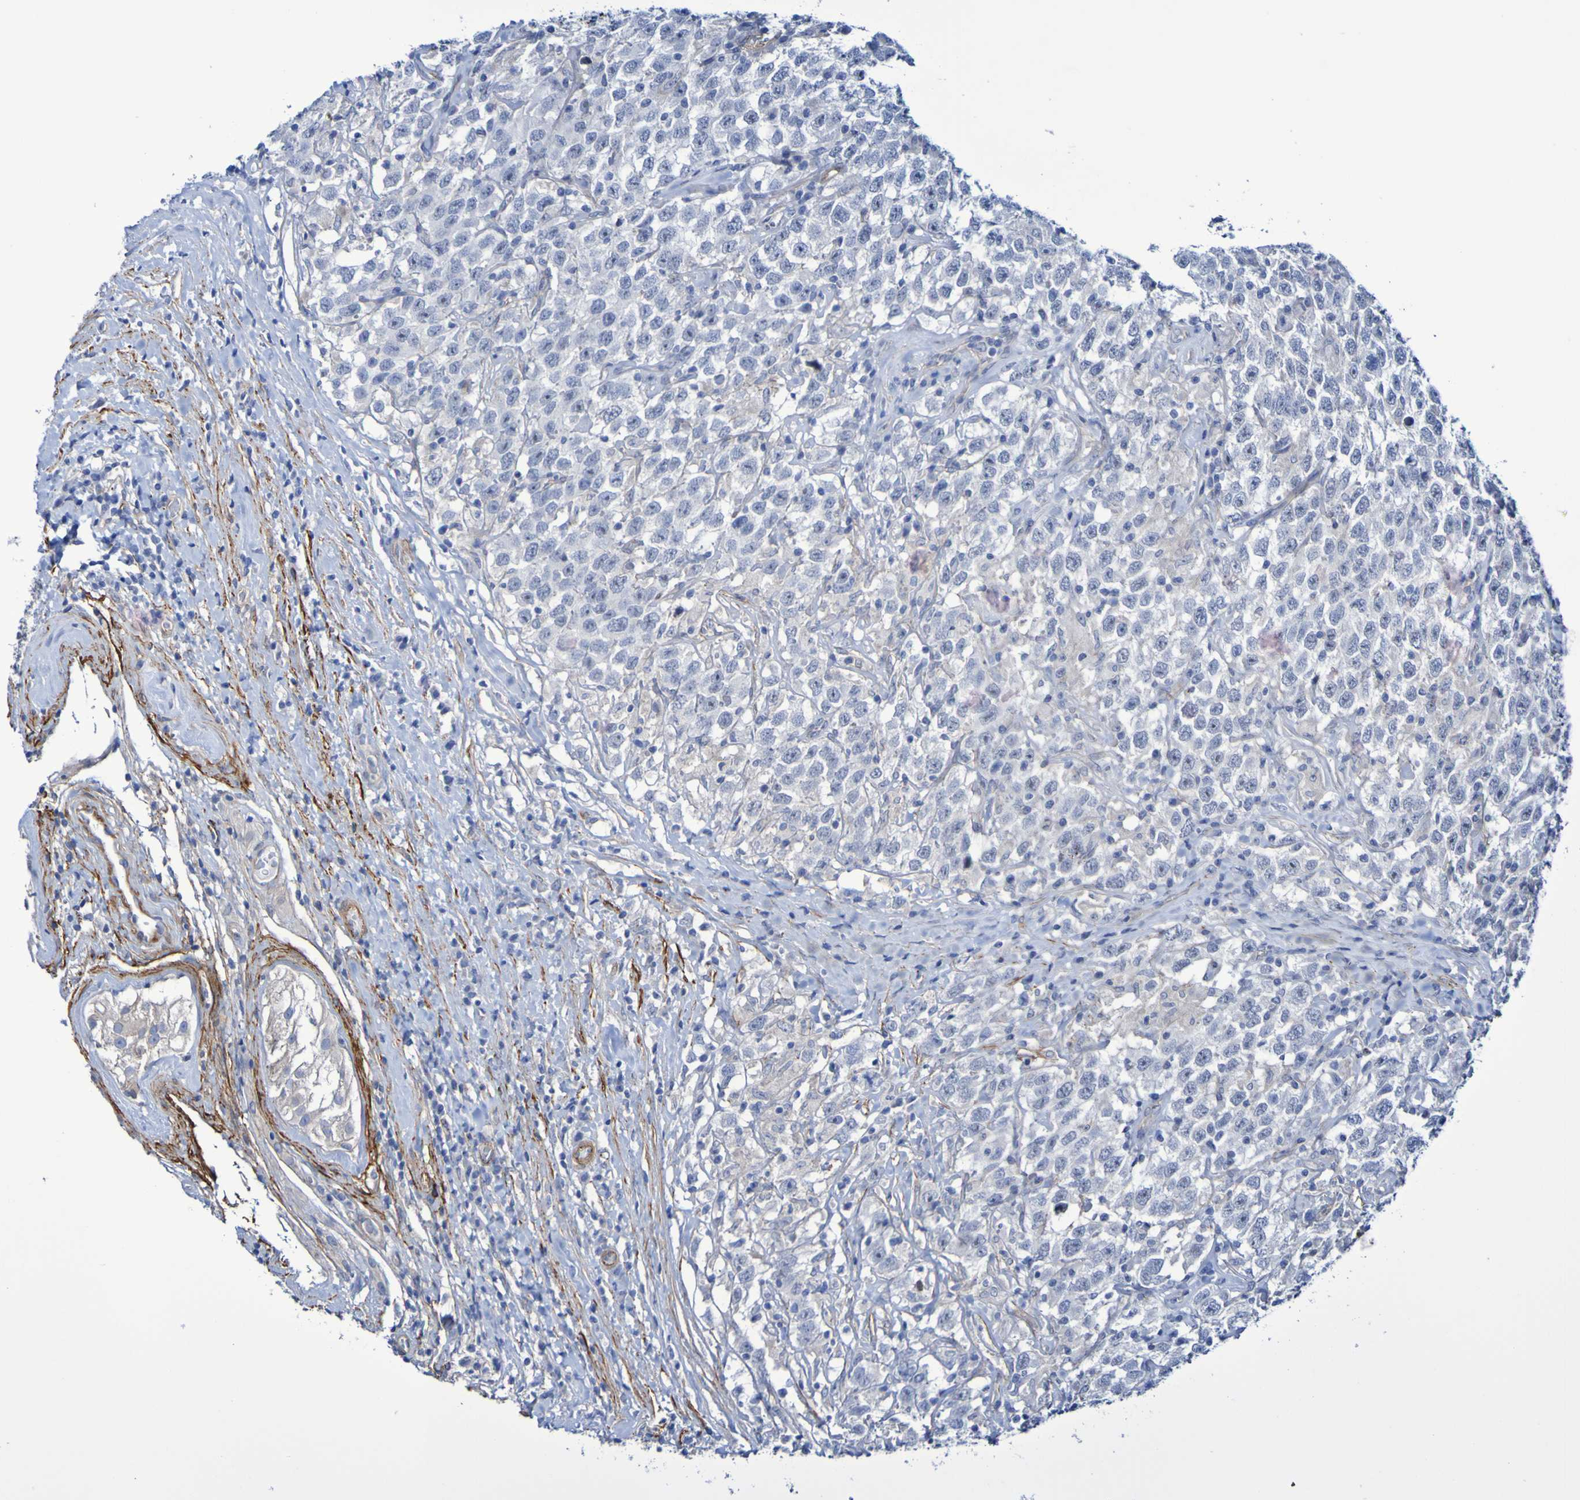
{"staining": {"intensity": "negative", "quantity": "none", "location": "none"}, "tissue": "testis cancer", "cell_type": "Tumor cells", "image_type": "cancer", "snomed": [{"axis": "morphology", "description": "Seminoma, NOS"}, {"axis": "topography", "description": "Testis"}], "caption": "Tumor cells are negative for brown protein staining in testis cancer (seminoma).", "gene": "LPP", "patient": {"sex": "male", "age": 41}}